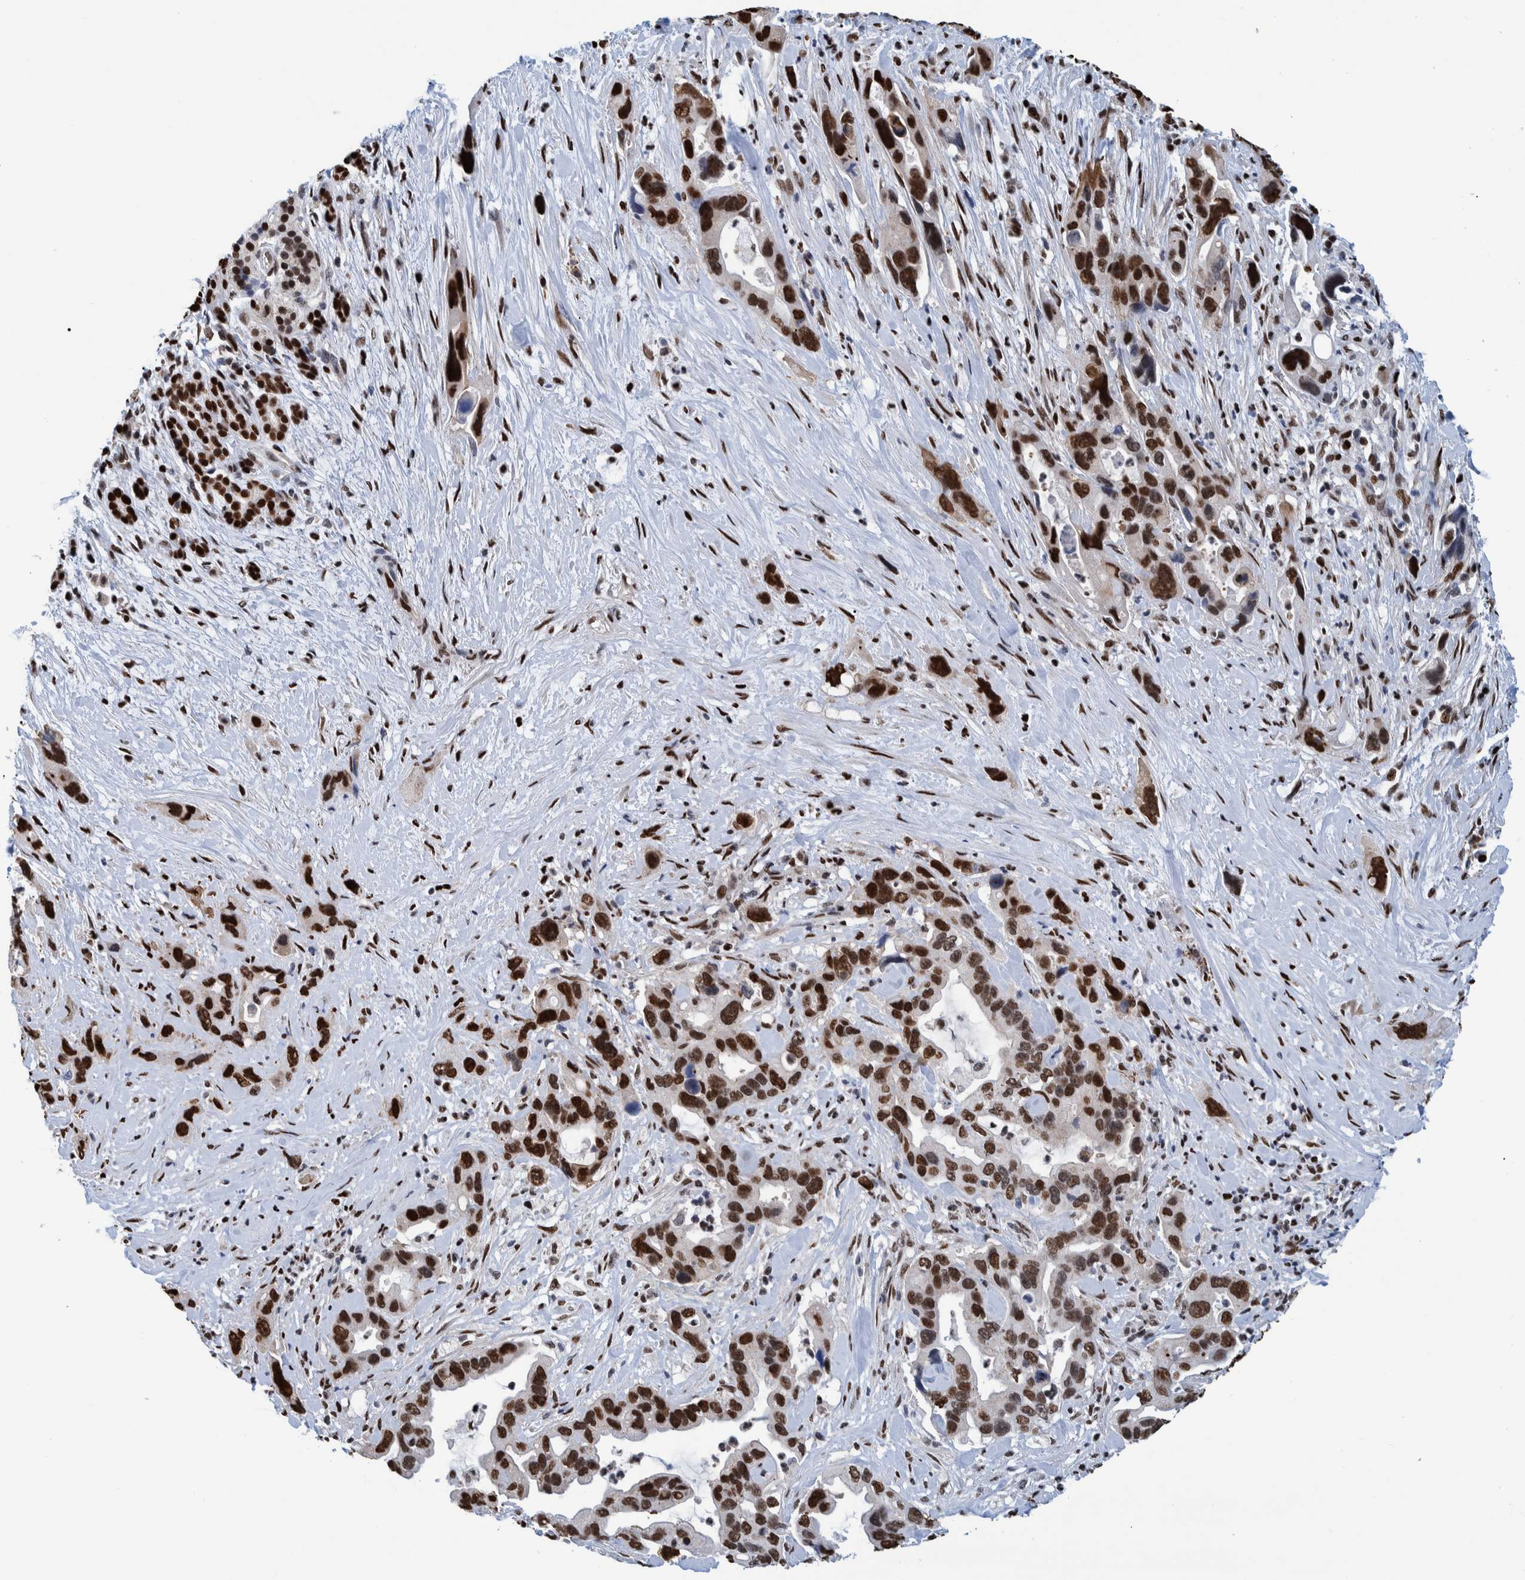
{"staining": {"intensity": "strong", "quantity": ">75%", "location": "nuclear"}, "tissue": "pancreatic cancer", "cell_type": "Tumor cells", "image_type": "cancer", "snomed": [{"axis": "morphology", "description": "Adenocarcinoma, NOS"}, {"axis": "topography", "description": "Pancreas"}], "caption": "Strong nuclear protein positivity is identified in approximately >75% of tumor cells in pancreatic adenocarcinoma.", "gene": "HEATR9", "patient": {"sex": "female", "age": 70}}